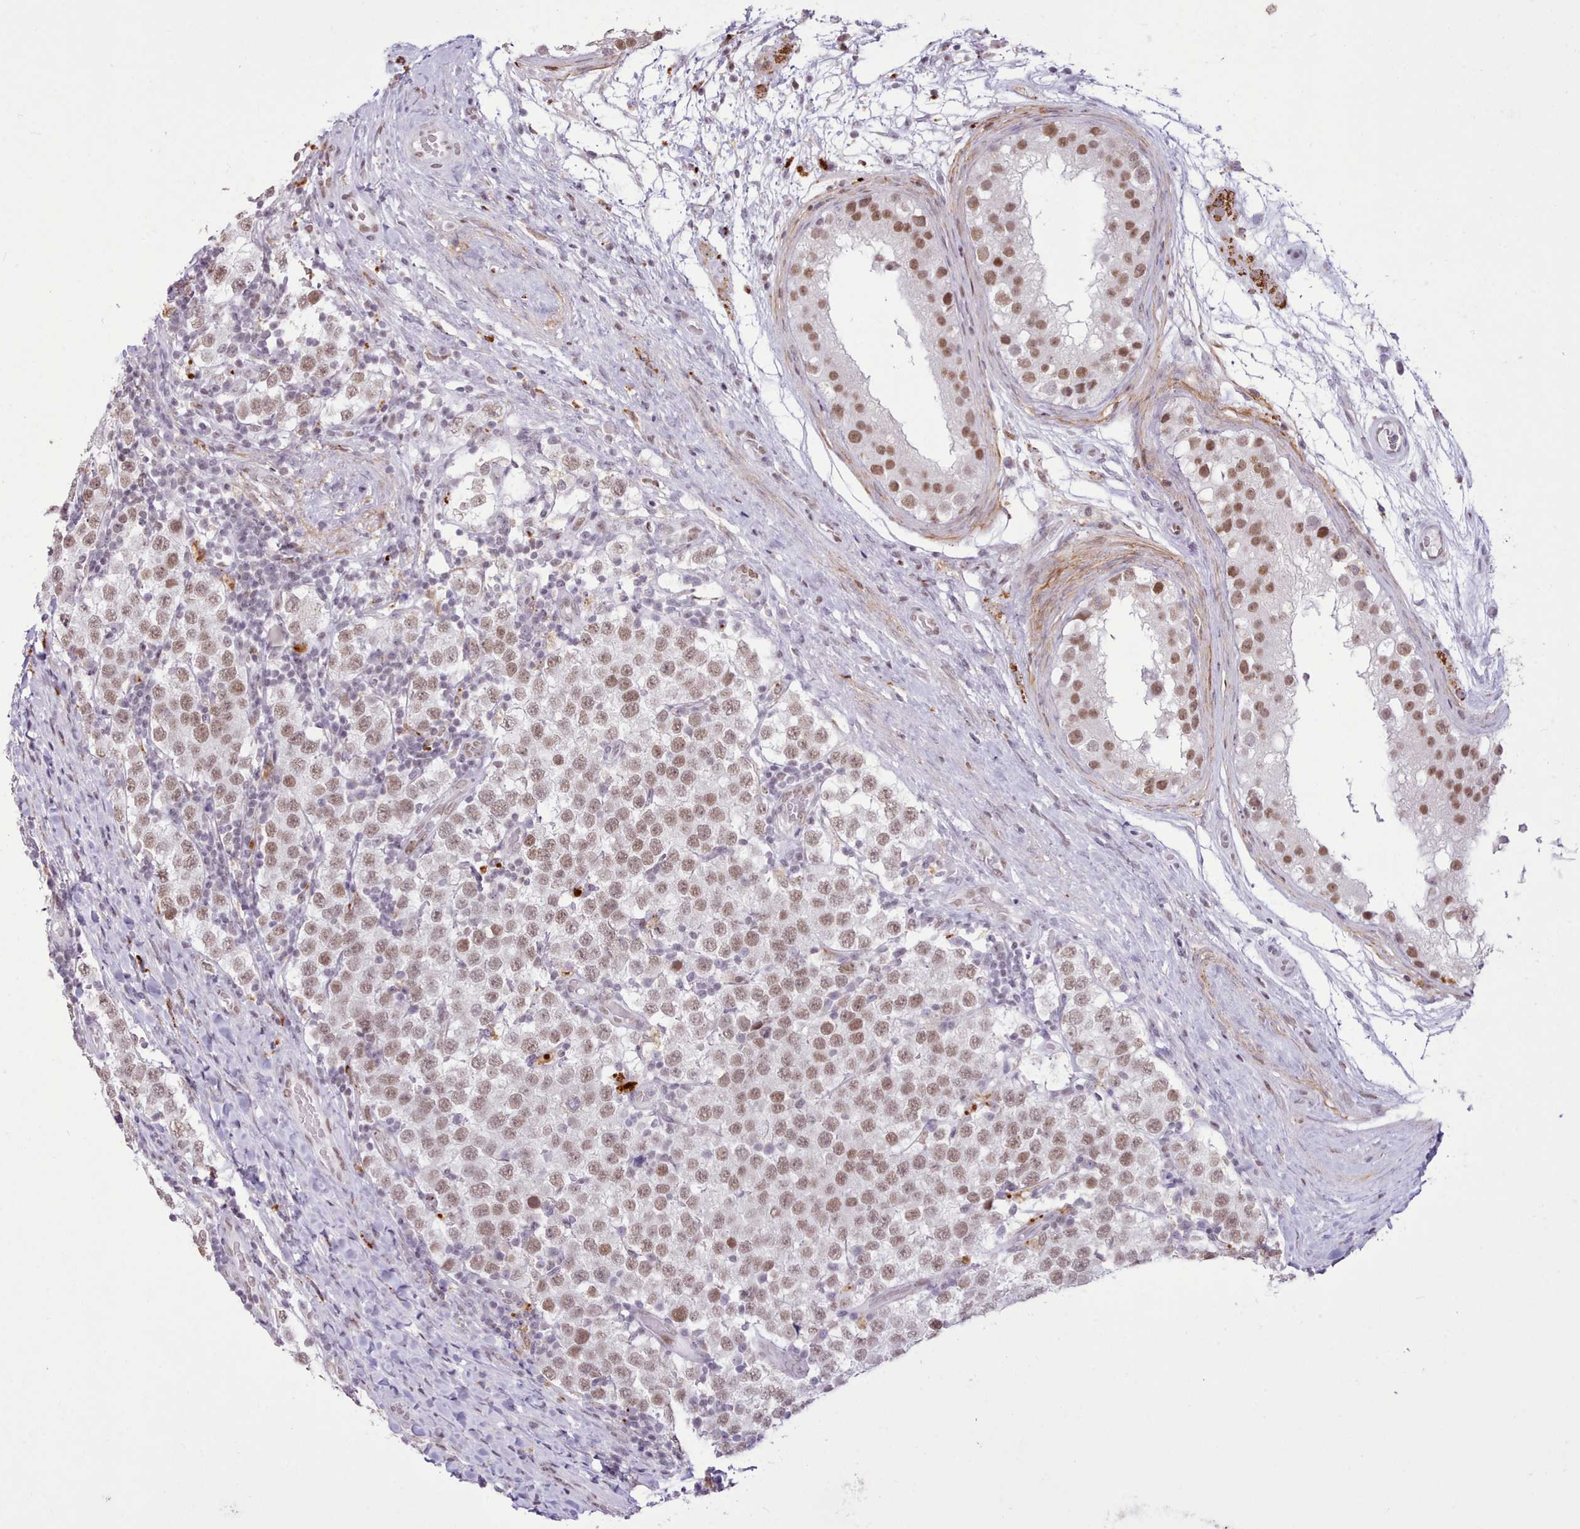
{"staining": {"intensity": "moderate", "quantity": ">75%", "location": "nuclear"}, "tissue": "testis cancer", "cell_type": "Tumor cells", "image_type": "cancer", "snomed": [{"axis": "morphology", "description": "Seminoma, NOS"}, {"axis": "topography", "description": "Testis"}], "caption": "Immunohistochemistry image of neoplastic tissue: testis seminoma stained using IHC reveals medium levels of moderate protein expression localized specifically in the nuclear of tumor cells, appearing as a nuclear brown color.", "gene": "TAF15", "patient": {"sex": "male", "age": 34}}